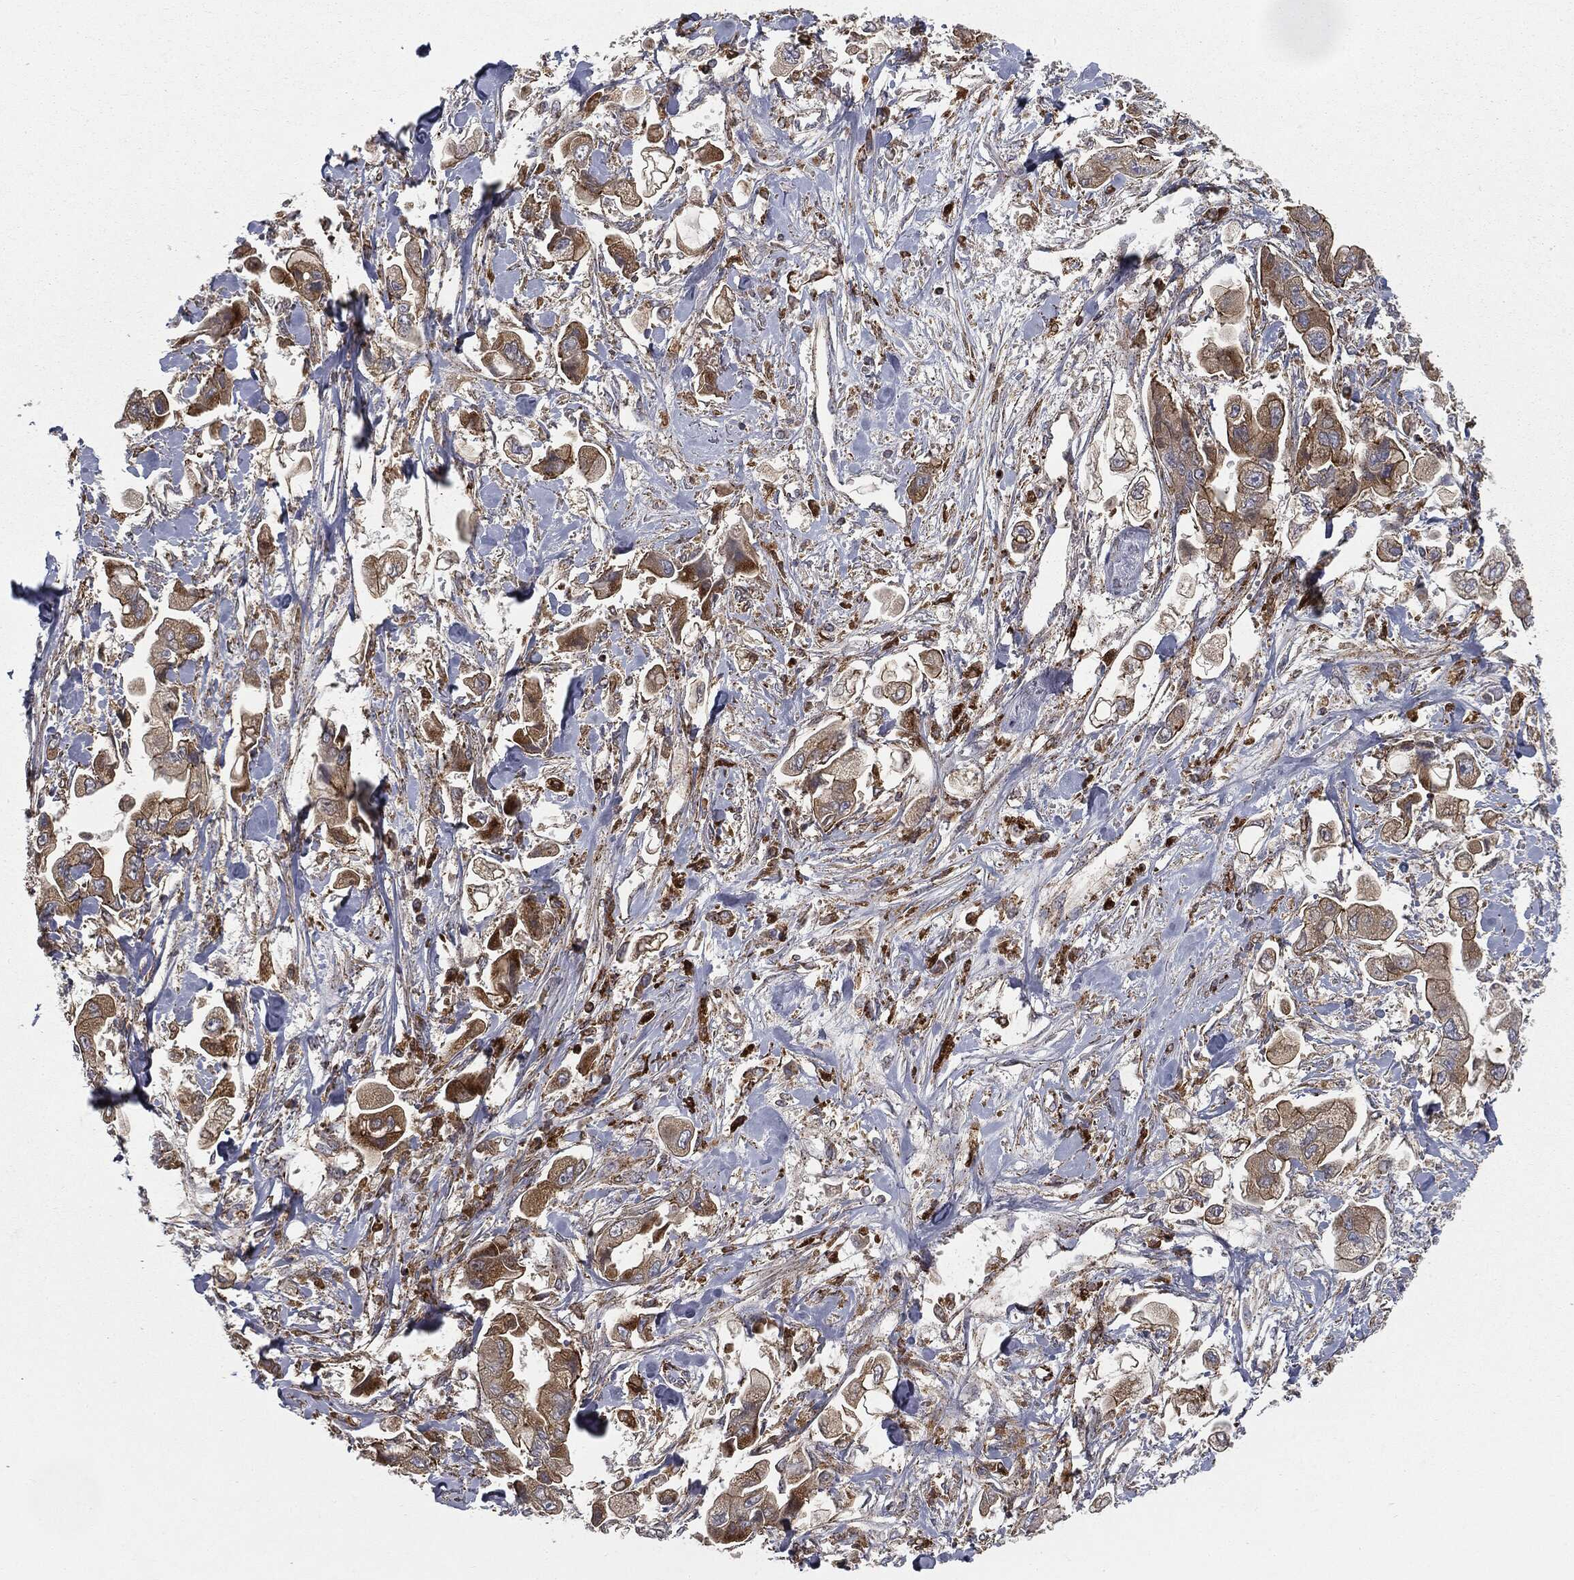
{"staining": {"intensity": "moderate", "quantity": ">75%", "location": "cytoplasmic/membranous"}, "tissue": "stomach cancer", "cell_type": "Tumor cells", "image_type": "cancer", "snomed": [{"axis": "morphology", "description": "Adenocarcinoma, NOS"}, {"axis": "topography", "description": "Stomach"}], "caption": "Tumor cells reveal medium levels of moderate cytoplasmic/membranous expression in approximately >75% of cells in human stomach adenocarcinoma.", "gene": "CTSA", "patient": {"sex": "male", "age": 62}}